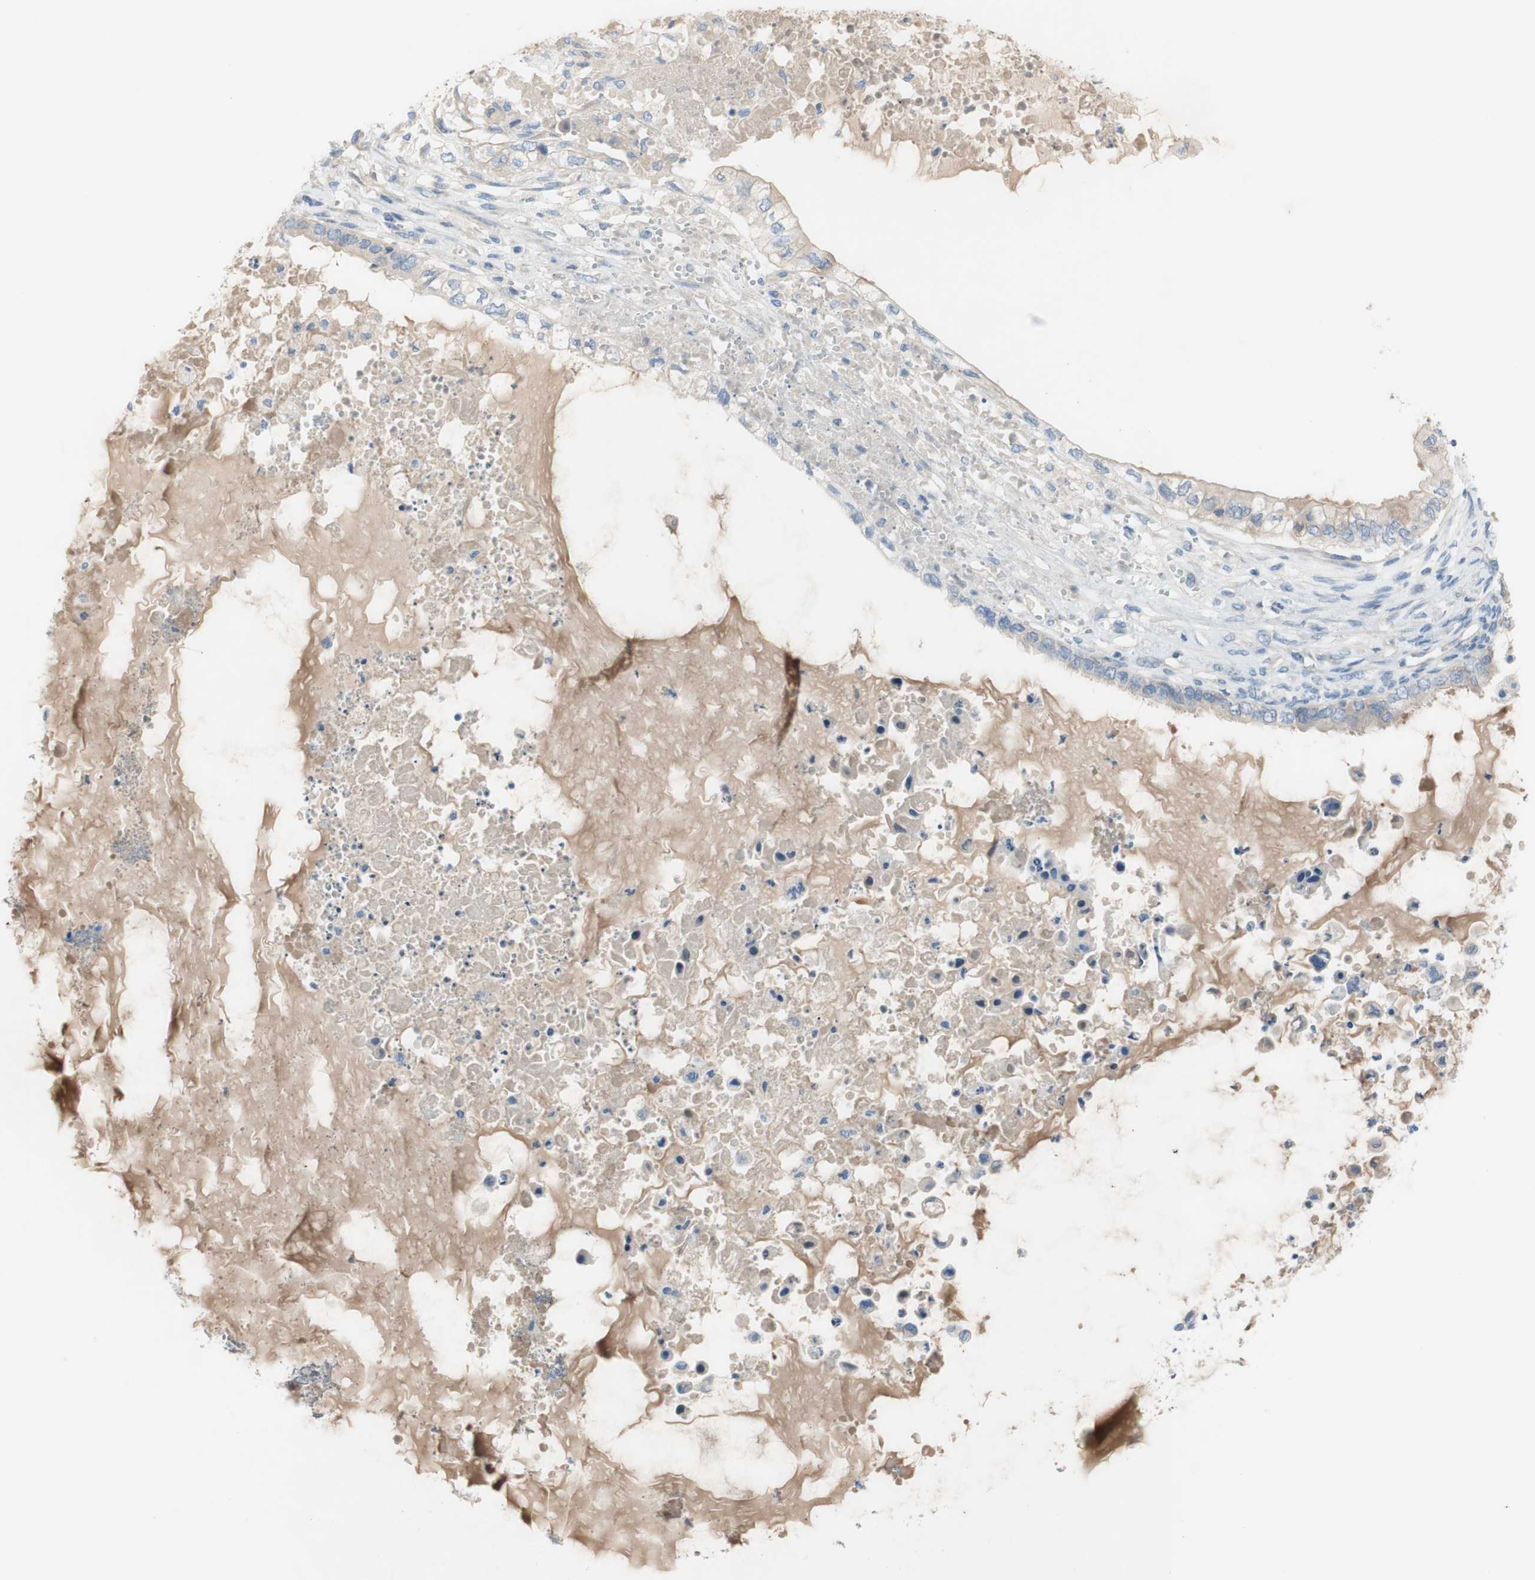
{"staining": {"intensity": "negative", "quantity": "none", "location": "none"}, "tissue": "ovarian cancer", "cell_type": "Tumor cells", "image_type": "cancer", "snomed": [{"axis": "morphology", "description": "Cystadenocarcinoma, mucinous, NOS"}, {"axis": "topography", "description": "Ovary"}], "caption": "Image shows no protein expression in tumor cells of ovarian cancer (mucinous cystadenocarcinoma) tissue.", "gene": "FDFT1", "patient": {"sex": "female", "age": 80}}